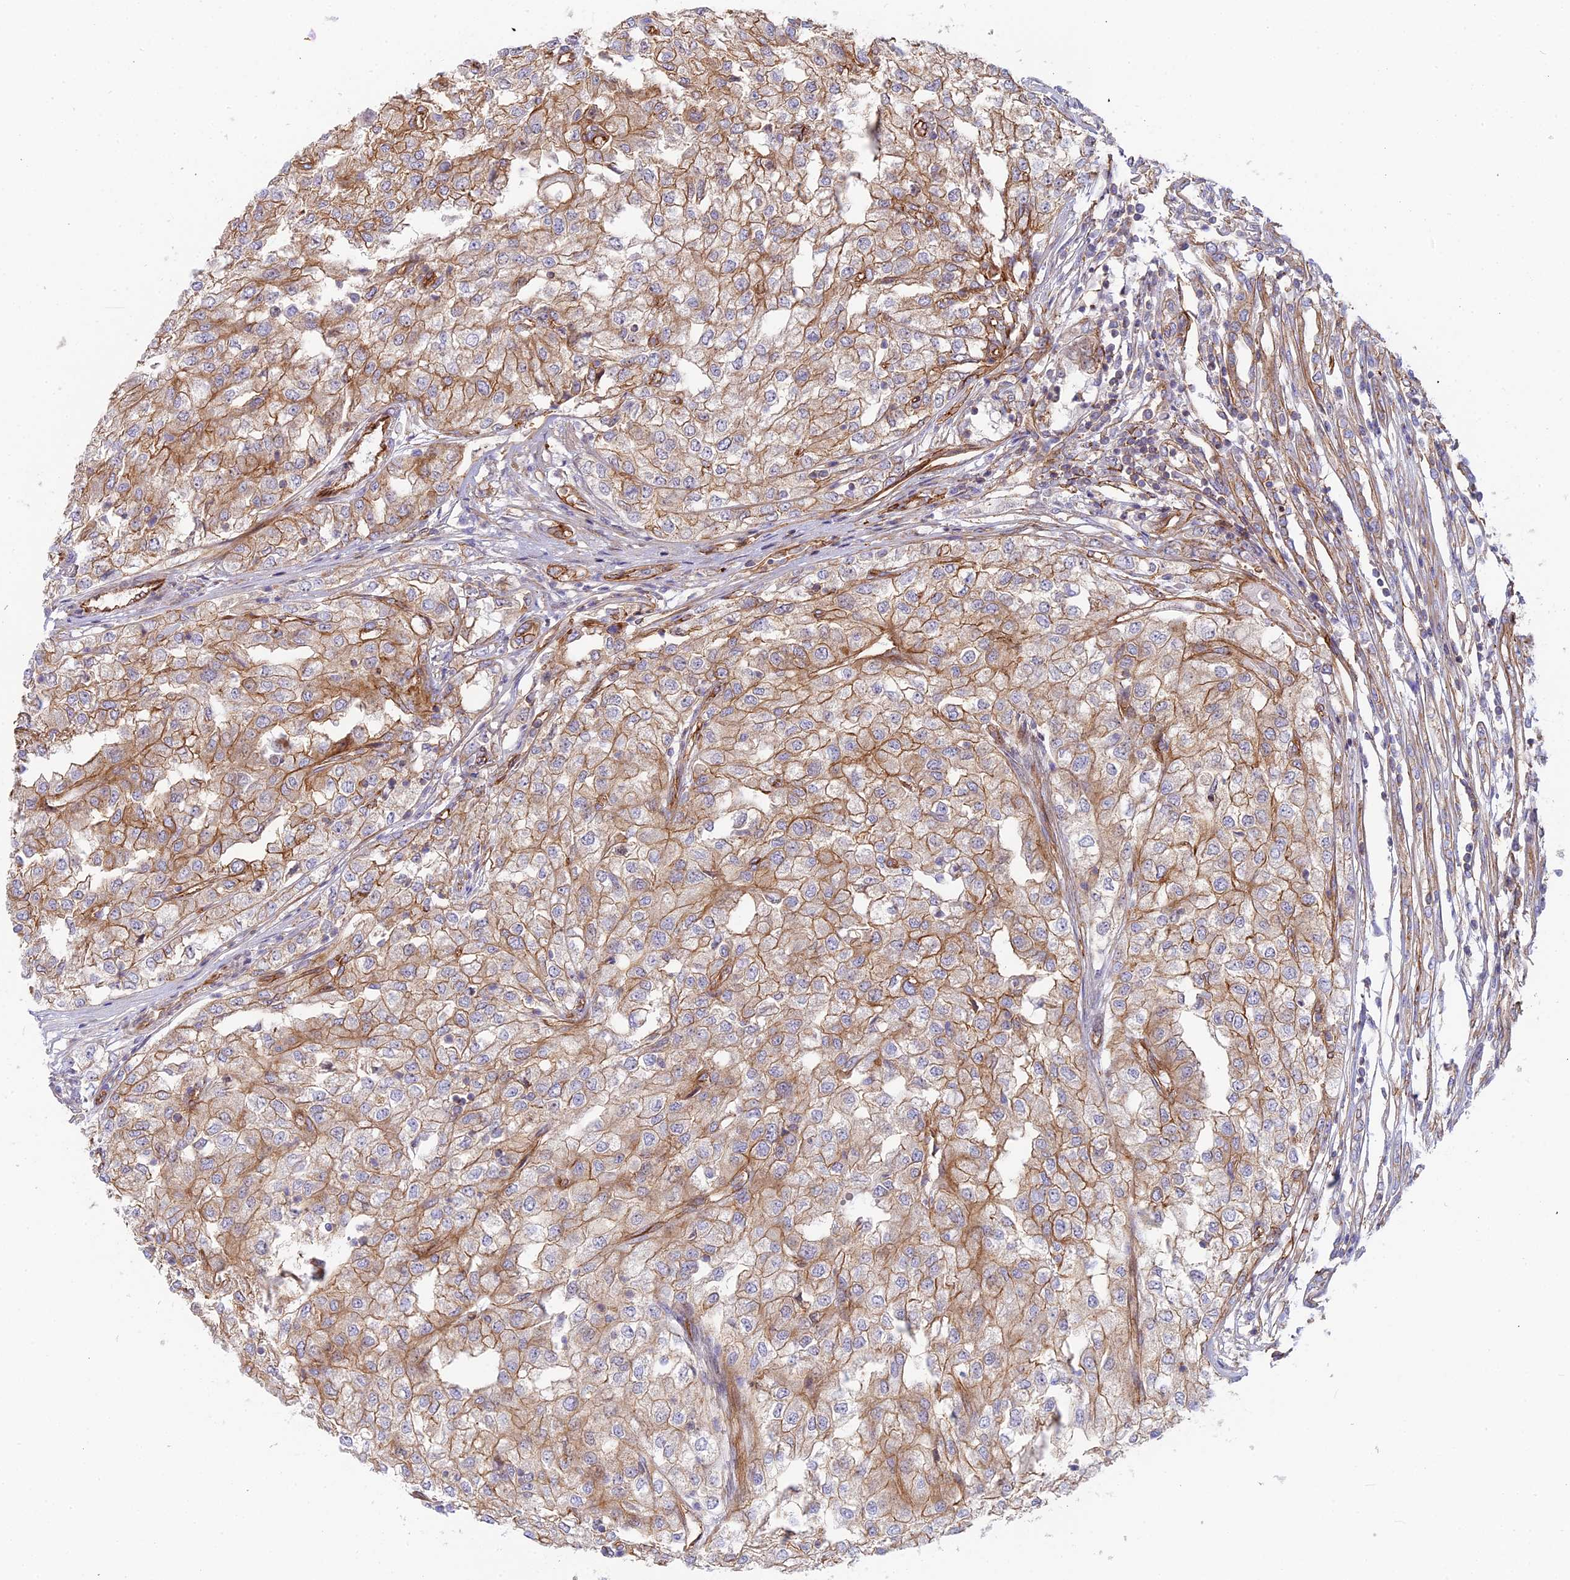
{"staining": {"intensity": "moderate", "quantity": ">75%", "location": "cytoplasmic/membranous"}, "tissue": "renal cancer", "cell_type": "Tumor cells", "image_type": "cancer", "snomed": [{"axis": "morphology", "description": "Adenocarcinoma, NOS"}, {"axis": "topography", "description": "Kidney"}], "caption": "Immunohistochemical staining of human adenocarcinoma (renal) reveals moderate cytoplasmic/membranous protein positivity in about >75% of tumor cells.", "gene": "CNBD2", "patient": {"sex": "female", "age": 54}}